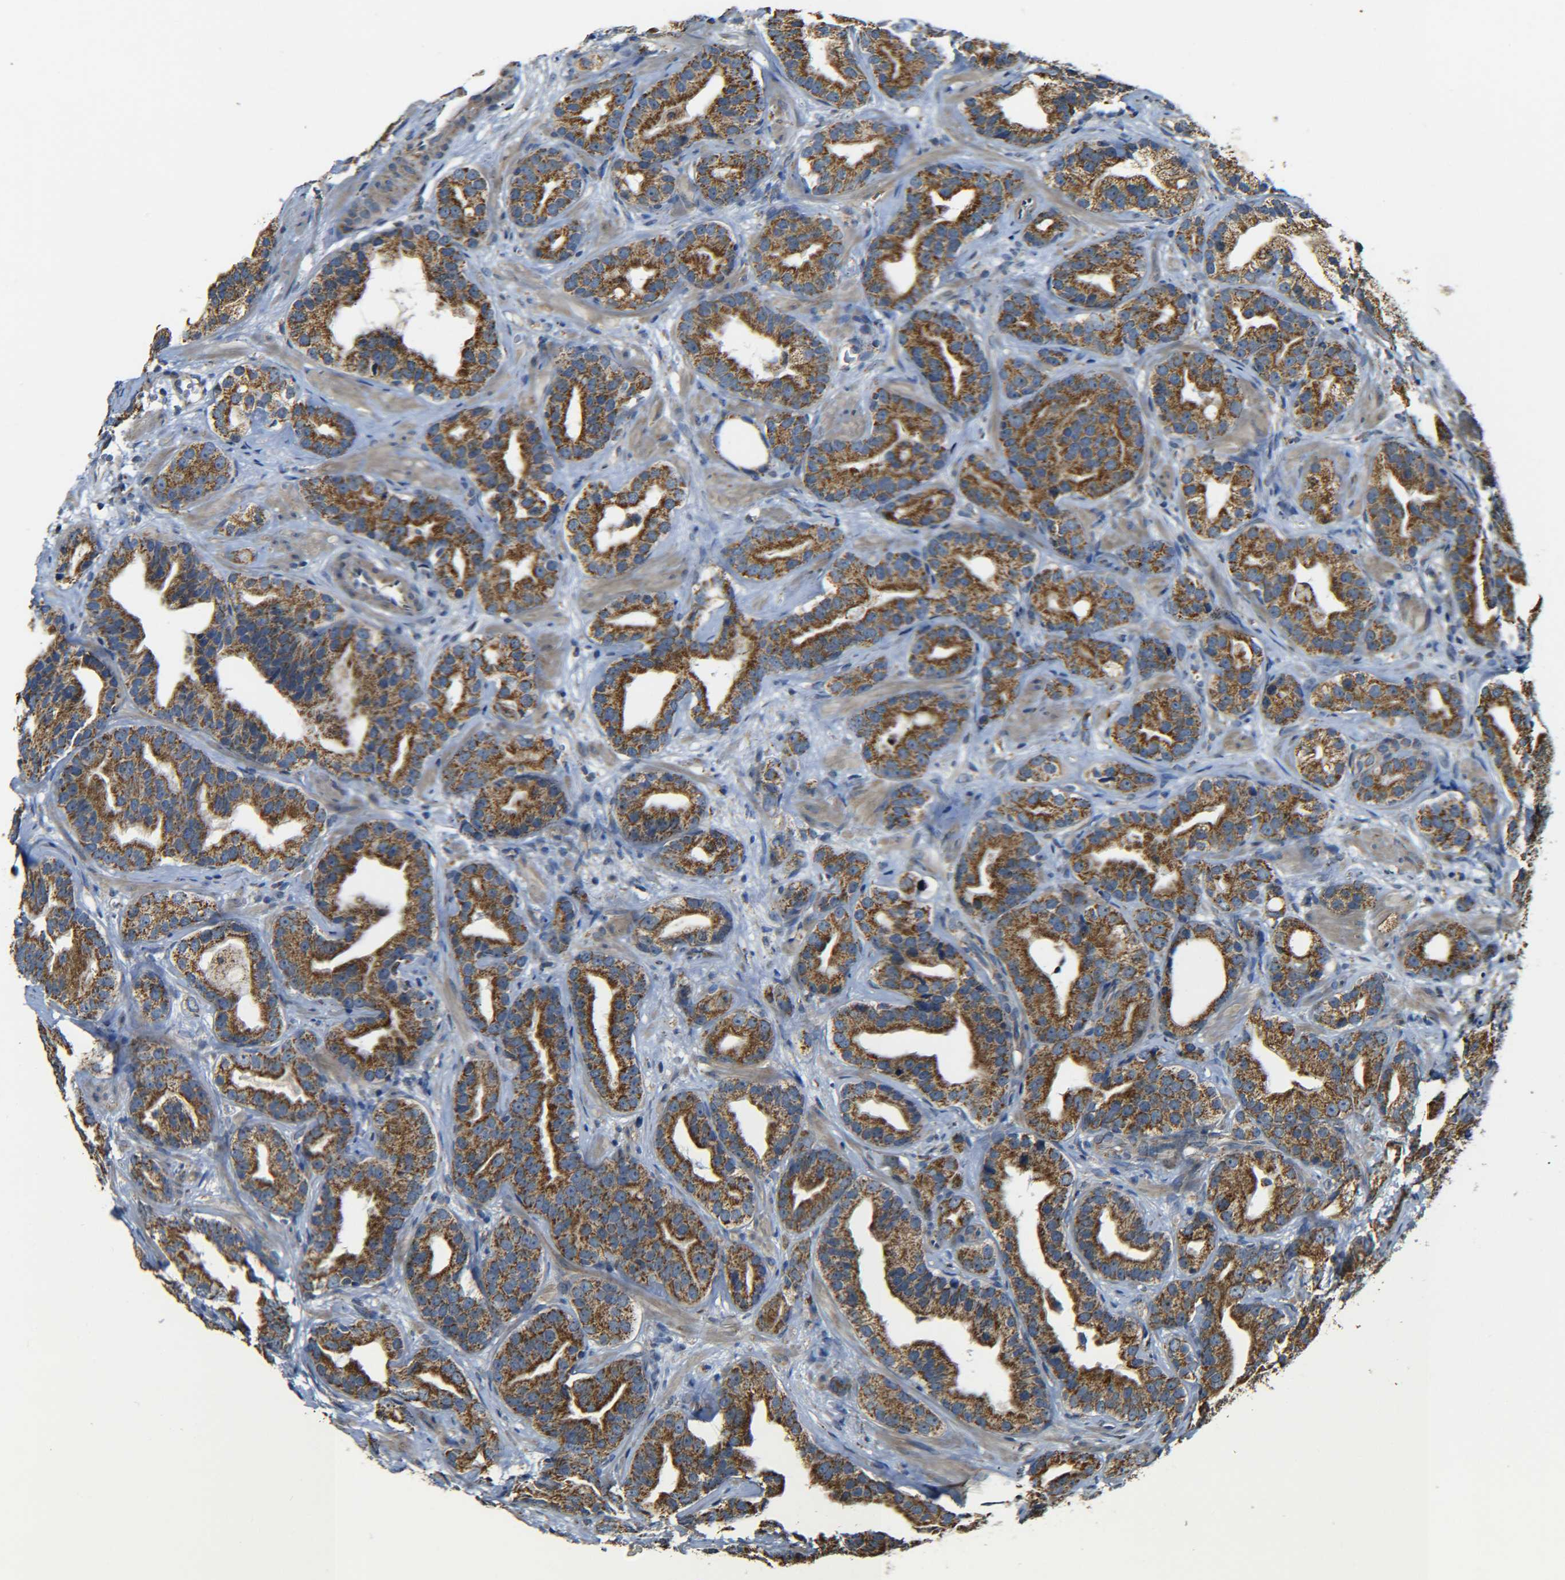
{"staining": {"intensity": "strong", "quantity": ">75%", "location": "cytoplasmic/membranous"}, "tissue": "prostate cancer", "cell_type": "Tumor cells", "image_type": "cancer", "snomed": [{"axis": "morphology", "description": "Adenocarcinoma, Low grade"}, {"axis": "topography", "description": "Prostate"}], "caption": "A brown stain highlights strong cytoplasmic/membranous expression of a protein in prostate adenocarcinoma (low-grade) tumor cells.", "gene": "NR3C2", "patient": {"sex": "male", "age": 59}}